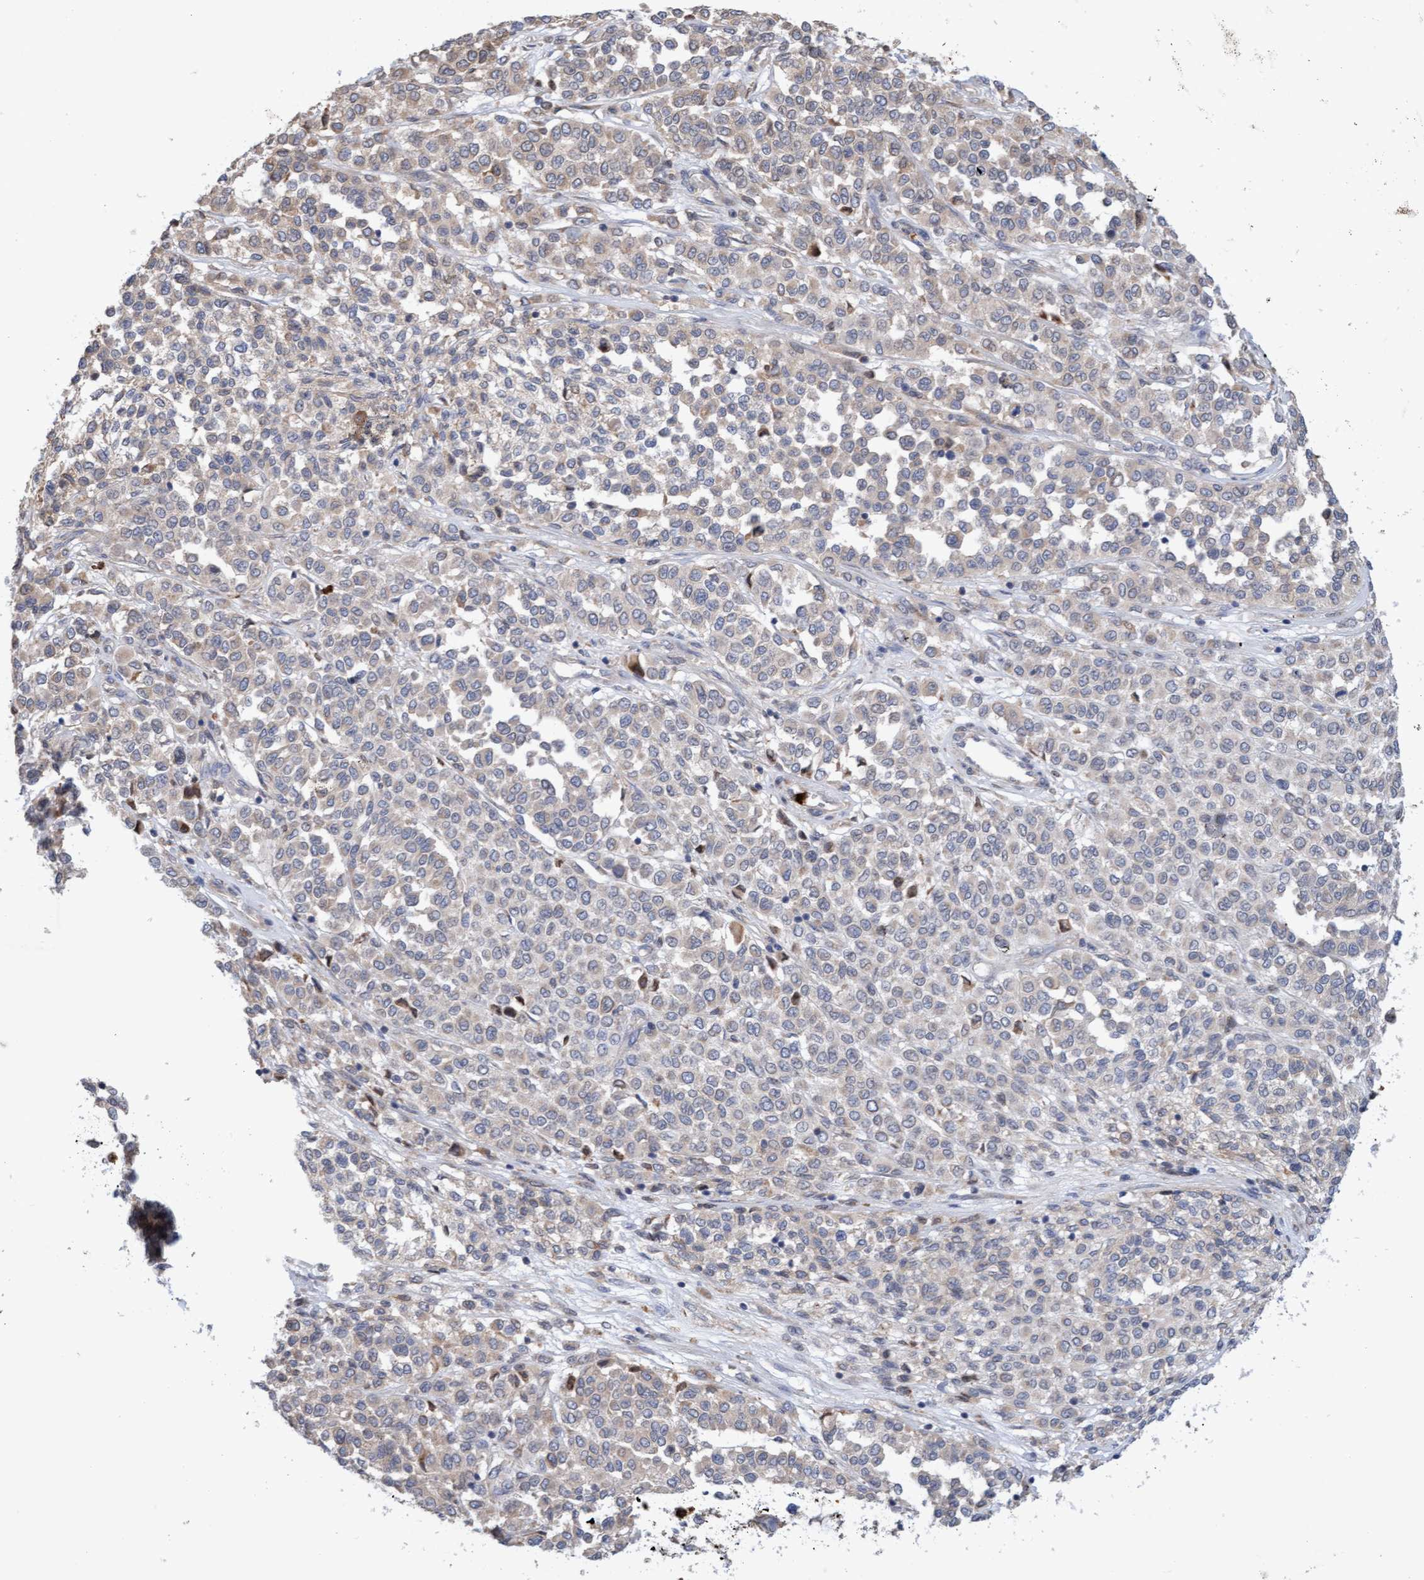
{"staining": {"intensity": "negative", "quantity": "none", "location": "none"}, "tissue": "melanoma", "cell_type": "Tumor cells", "image_type": "cancer", "snomed": [{"axis": "morphology", "description": "Malignant melanoma, Metastatic site"}, {"axis": "topography", "description": "Pancreas"}], "caption": "This photomicrograph is of melanoma stained with immunohistochemistry to label a protein in brown with the nuclei are counter-stained blue. There is no expression in tumor cells.", "gene": "MMP8", "patient": {"sex": "female", "age": 30}}